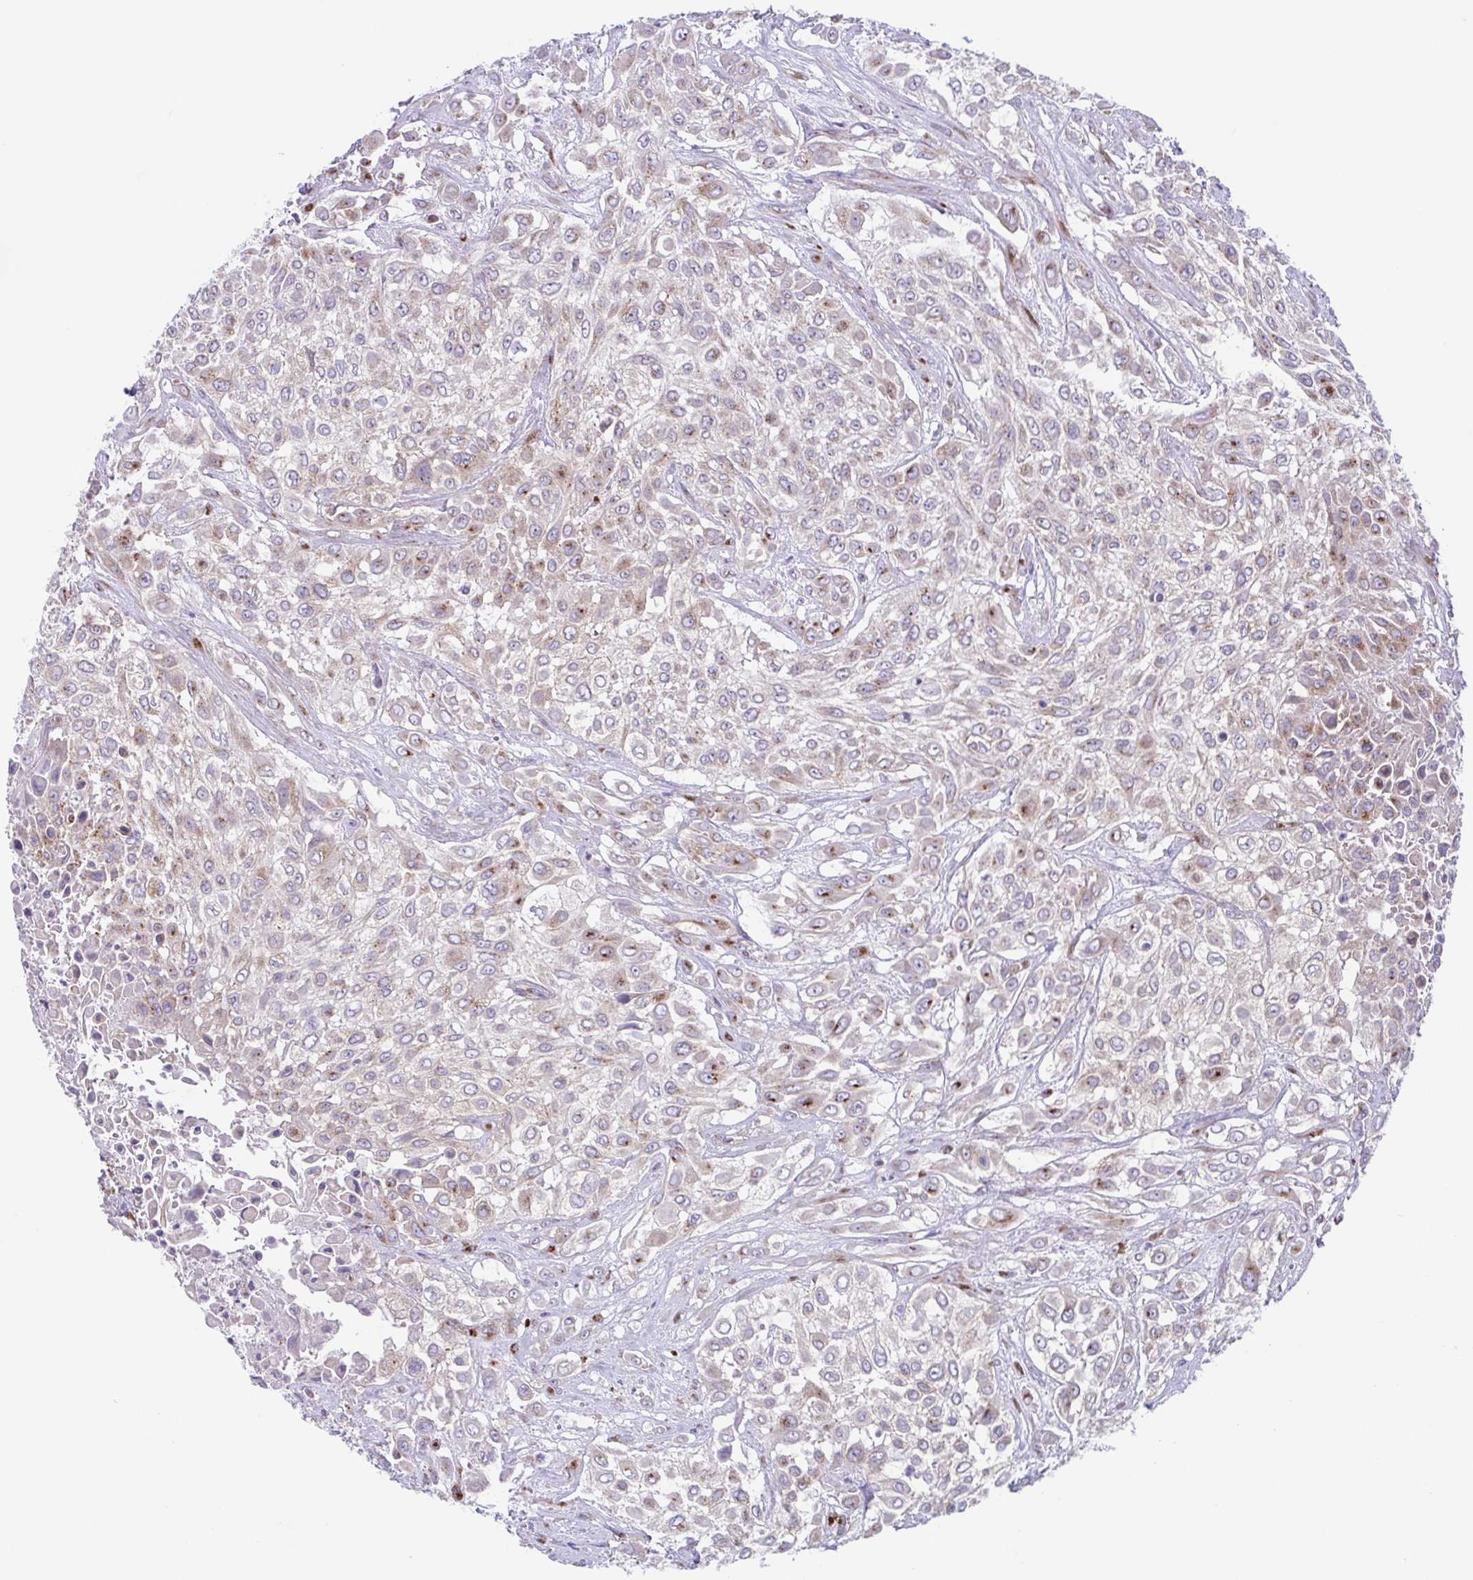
{"staining": {"intensity": "moderate", "quantity": "<25%", "location": "cytoplasmic/membranous"}, "tissue": "urothelial cancer", "cell_type": "Tumor cells", "image_type": "cancer", "snomed": [{"axis": "morphology", "description": "Urothelial carcinoma, High grade"}, {"axis": "topography", "description": "Urinary bladder"}], "caption": "This micrograph displays IHC staining of human urothelial carcinoma (high-grade), with low moderate cytoplasmic/membranous expression in about <25% of tumor cells.", "gene": "COL17A1", "patient": {"sex": "male", "age": 57}}